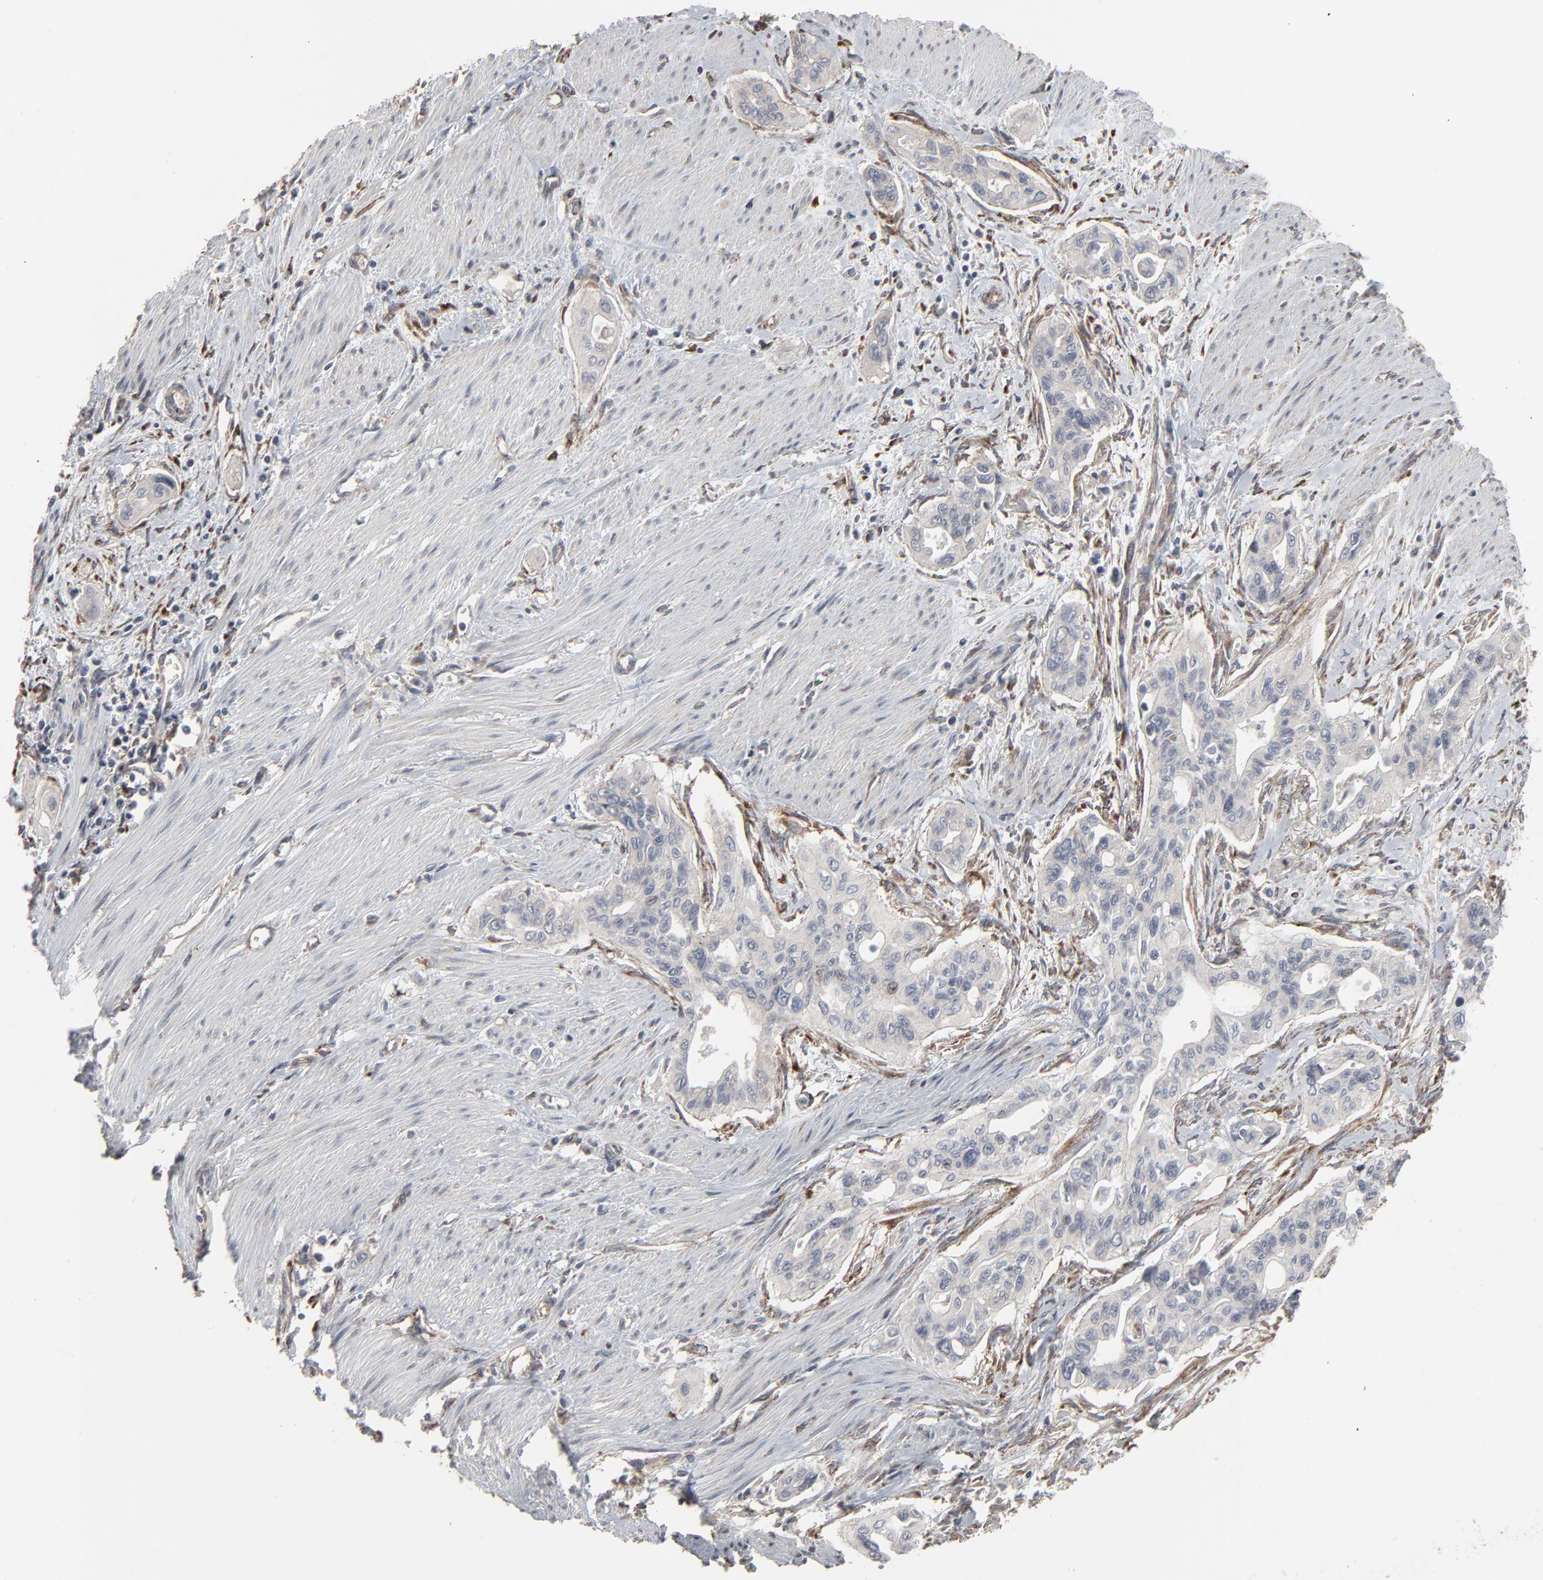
{"staining": {"intensity": "negative", "quantity": "none", "location": "none"}, "tissue": "pancreatic cancer", "cell_type": "Tumor cells", "image_type": "cancer", "snomed": [{"axis": "morphology", "description": "Adenocarcinoma, NOS"}, {"axis": "topography", "description": "Pancreas"}], "caption": "This photomicrograph is of pancreatic cancer (adenocarcinoma) stained with immunohistochemistry to label a protein in brown with the nuclei are counter-stained blue. There is no positivity in tumor cells.", "gene": "CTNND1", "patient": {"sex": "male", "age": 77}}